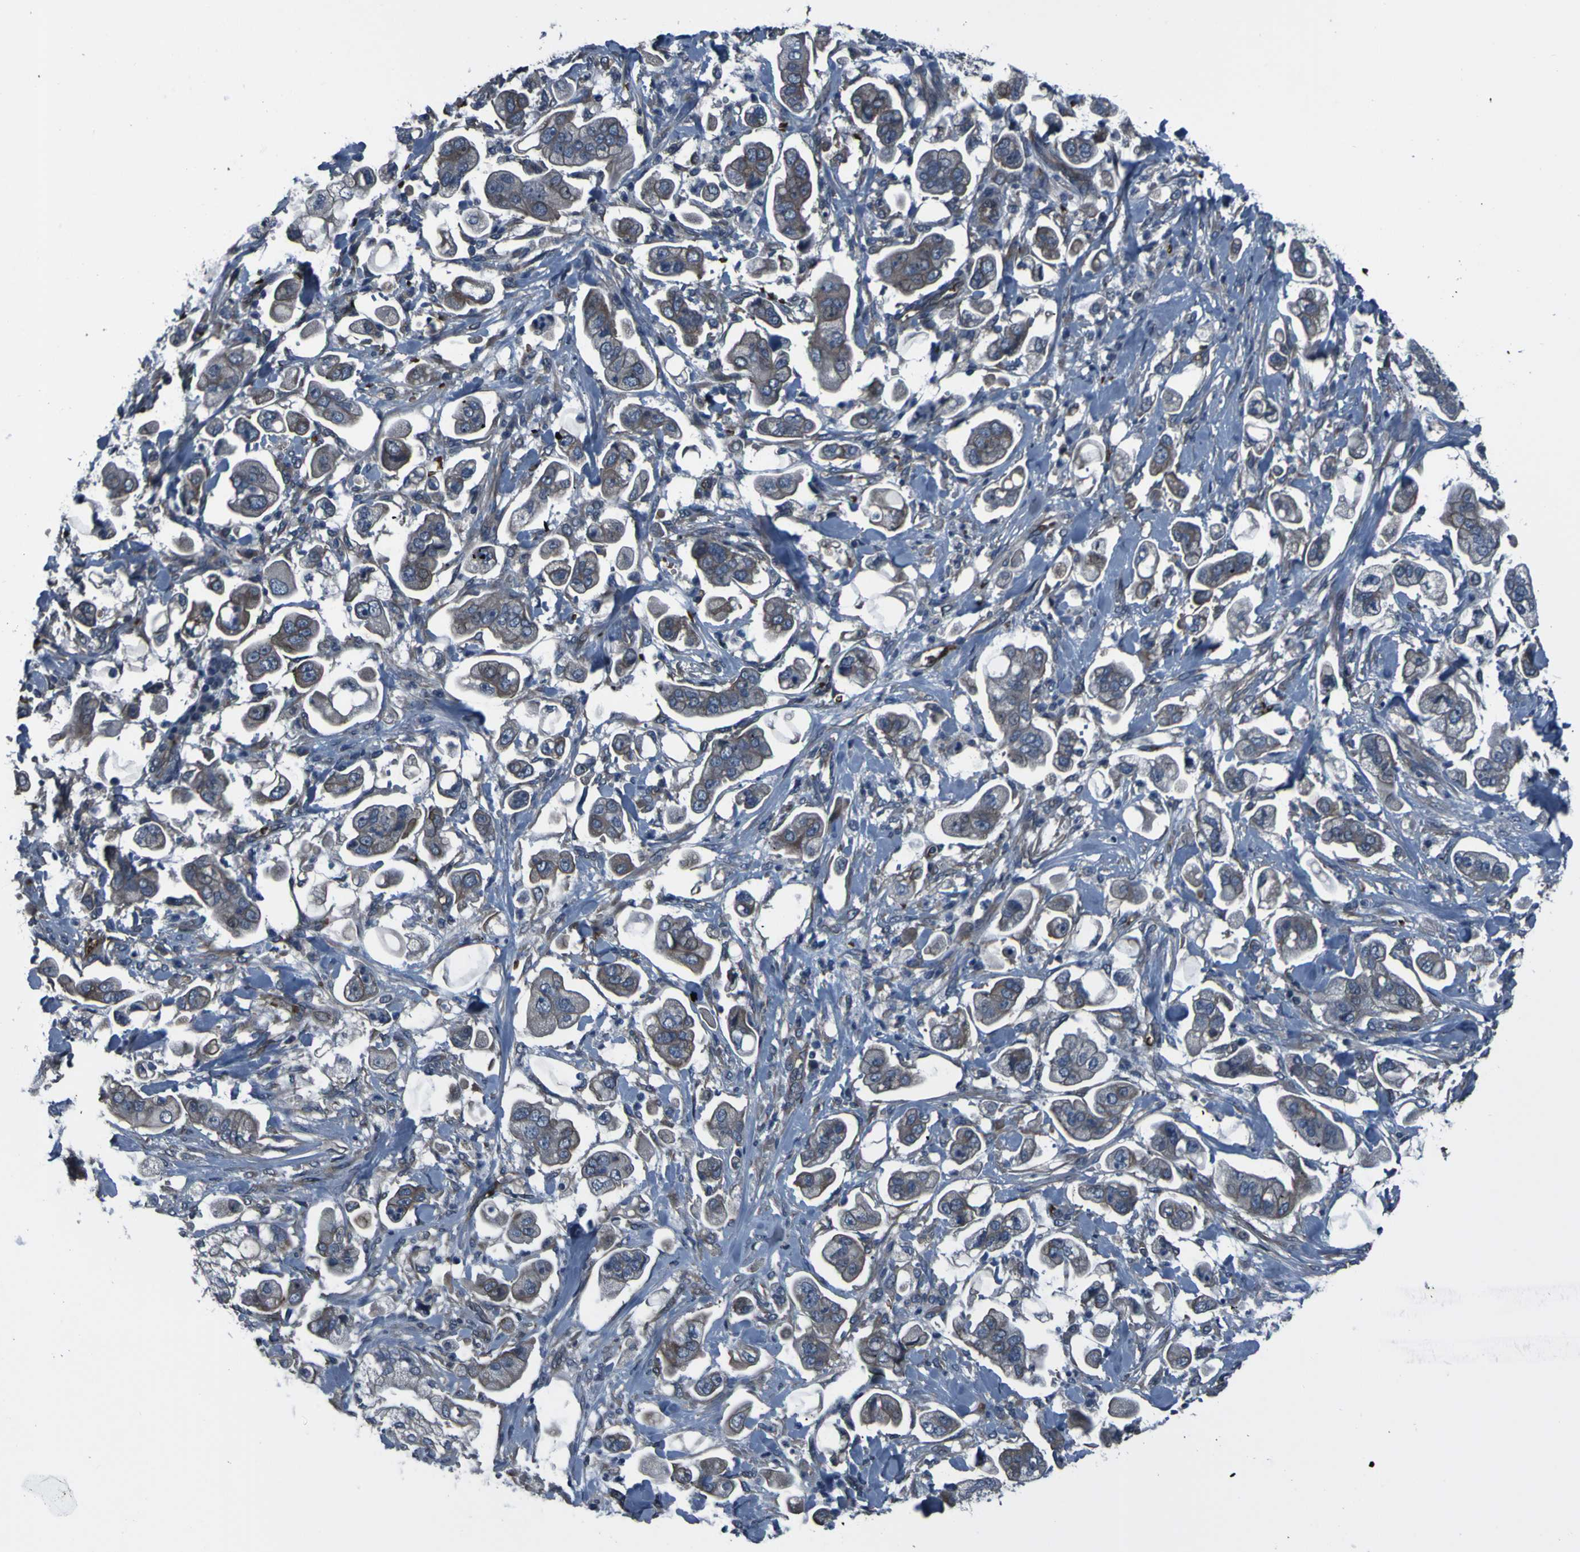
{"staining": {"intensity": "weak", "quantity": ">75%", "location": "cytoplasmic/membranous"}, "tissue": "stomach cancer", "cell_type": "Tumor cells", "image_type": "cancer", "snomed": [{"axis": "morphology", "description": "Adenocarcinoma, NOS"}, {"axis": "topography", "description": "Stomach"}], "caption": "A photomicrograph of adenocarcinoma (stomach) stained for a protein exhibits weak cytoplasmic/membranous brown staining in tumor cells. (IHC, brightfield microscopy, high magnification).", "gene": "GRAMD1A", "patient": {"sex": "male", "age": 62}}